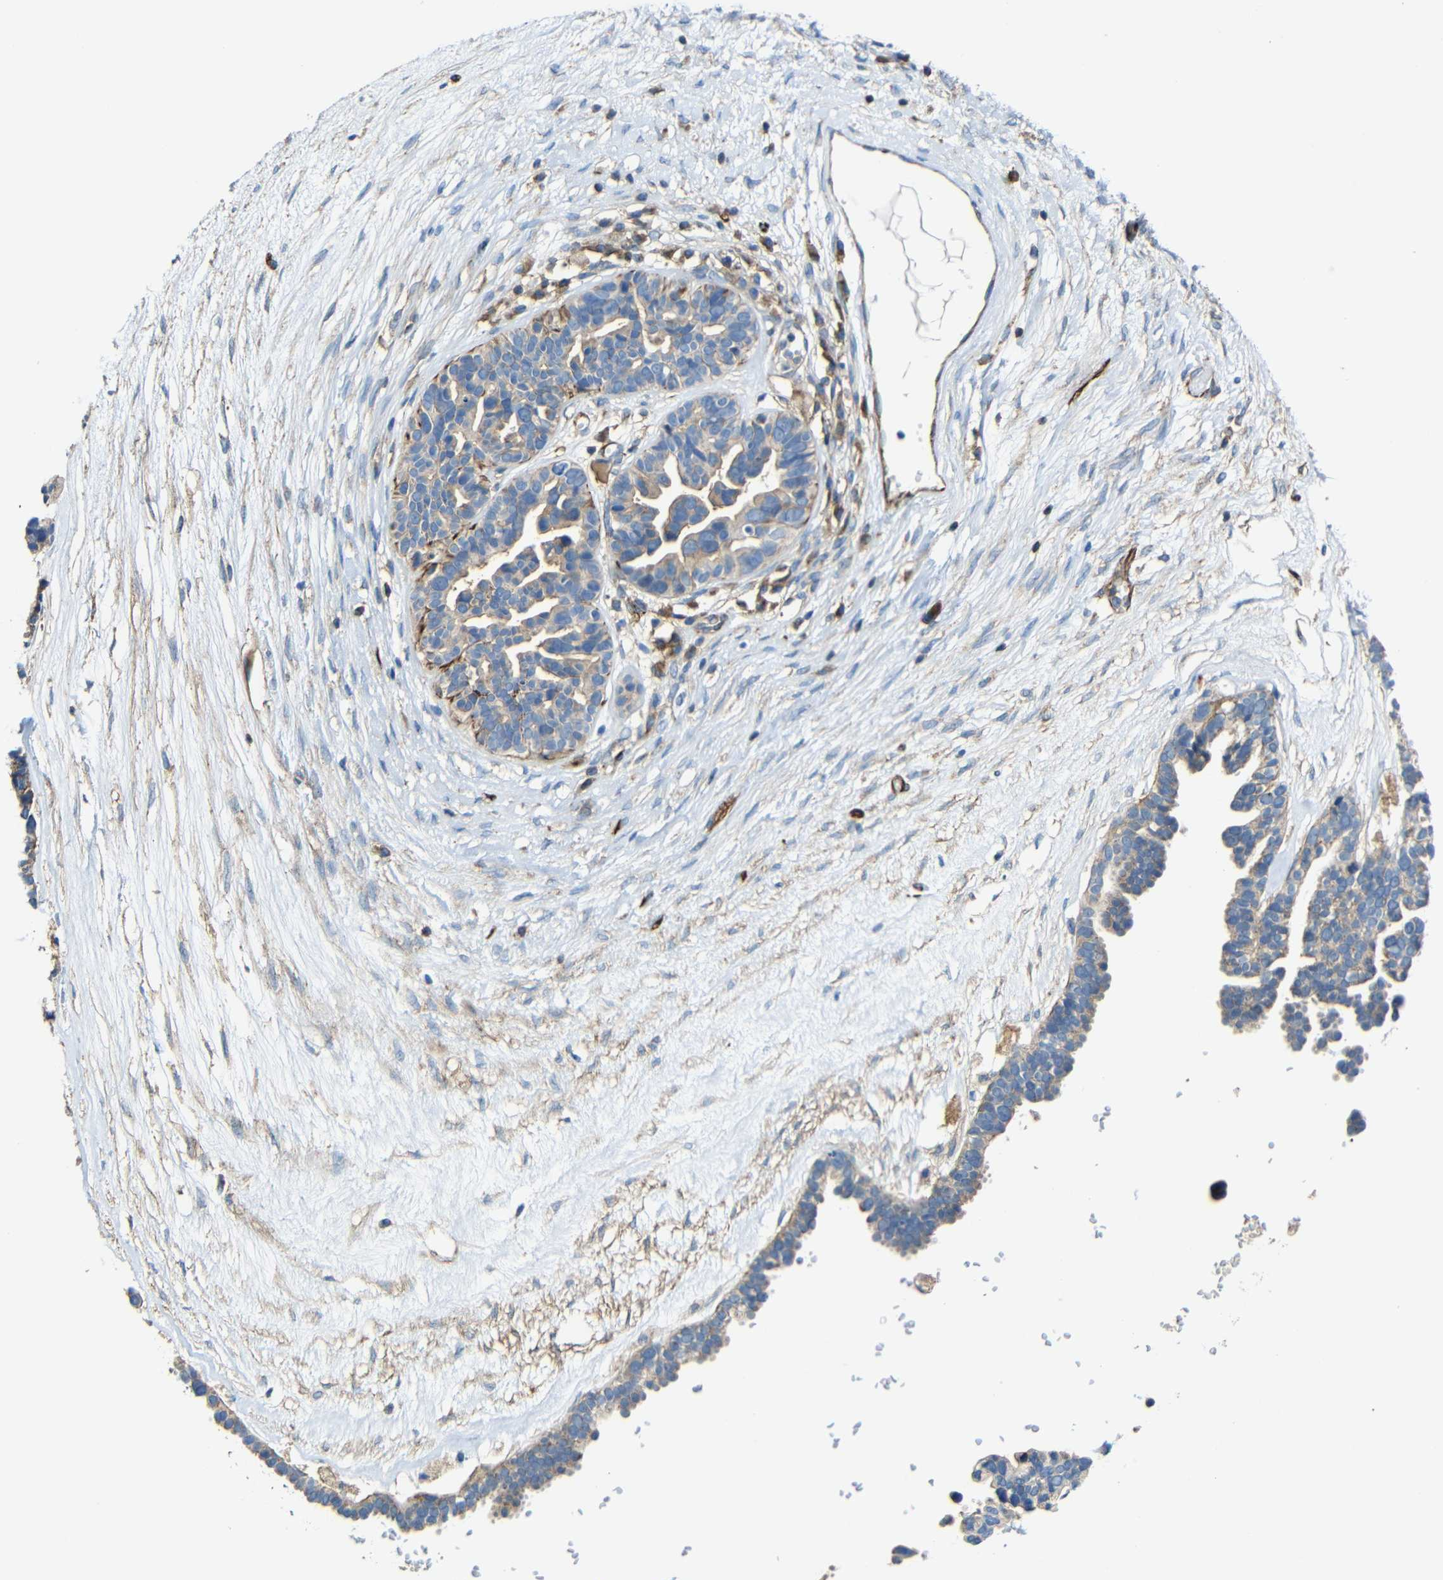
{"staining": {"intensity": "moderate", "quantity": ">75%", "location": "cytoplasmic/membranous"}, "tissue": "ovarian cancer", "cell_type": "Tumor cells", "image_type": "cancer", "snomed": [{"axis": "morphology", "description": "Cystadenocarcinoma, serous, NOS"}, {"axis": "topography", "description": "Ovary"}], "caption": "Immunohistochemistry of serous cystadenocarcinoma (ovarian) demonstrates medium levels of moderate cytoplasmic/membranous positivity in about >75% of tumor cells. (DAB (3,3'-diaminobenzidine) = brown stain, brightfield microscopy at high magnification).", "gene": "IGSF10", "patient": {"sex": "female", "age": 56}}